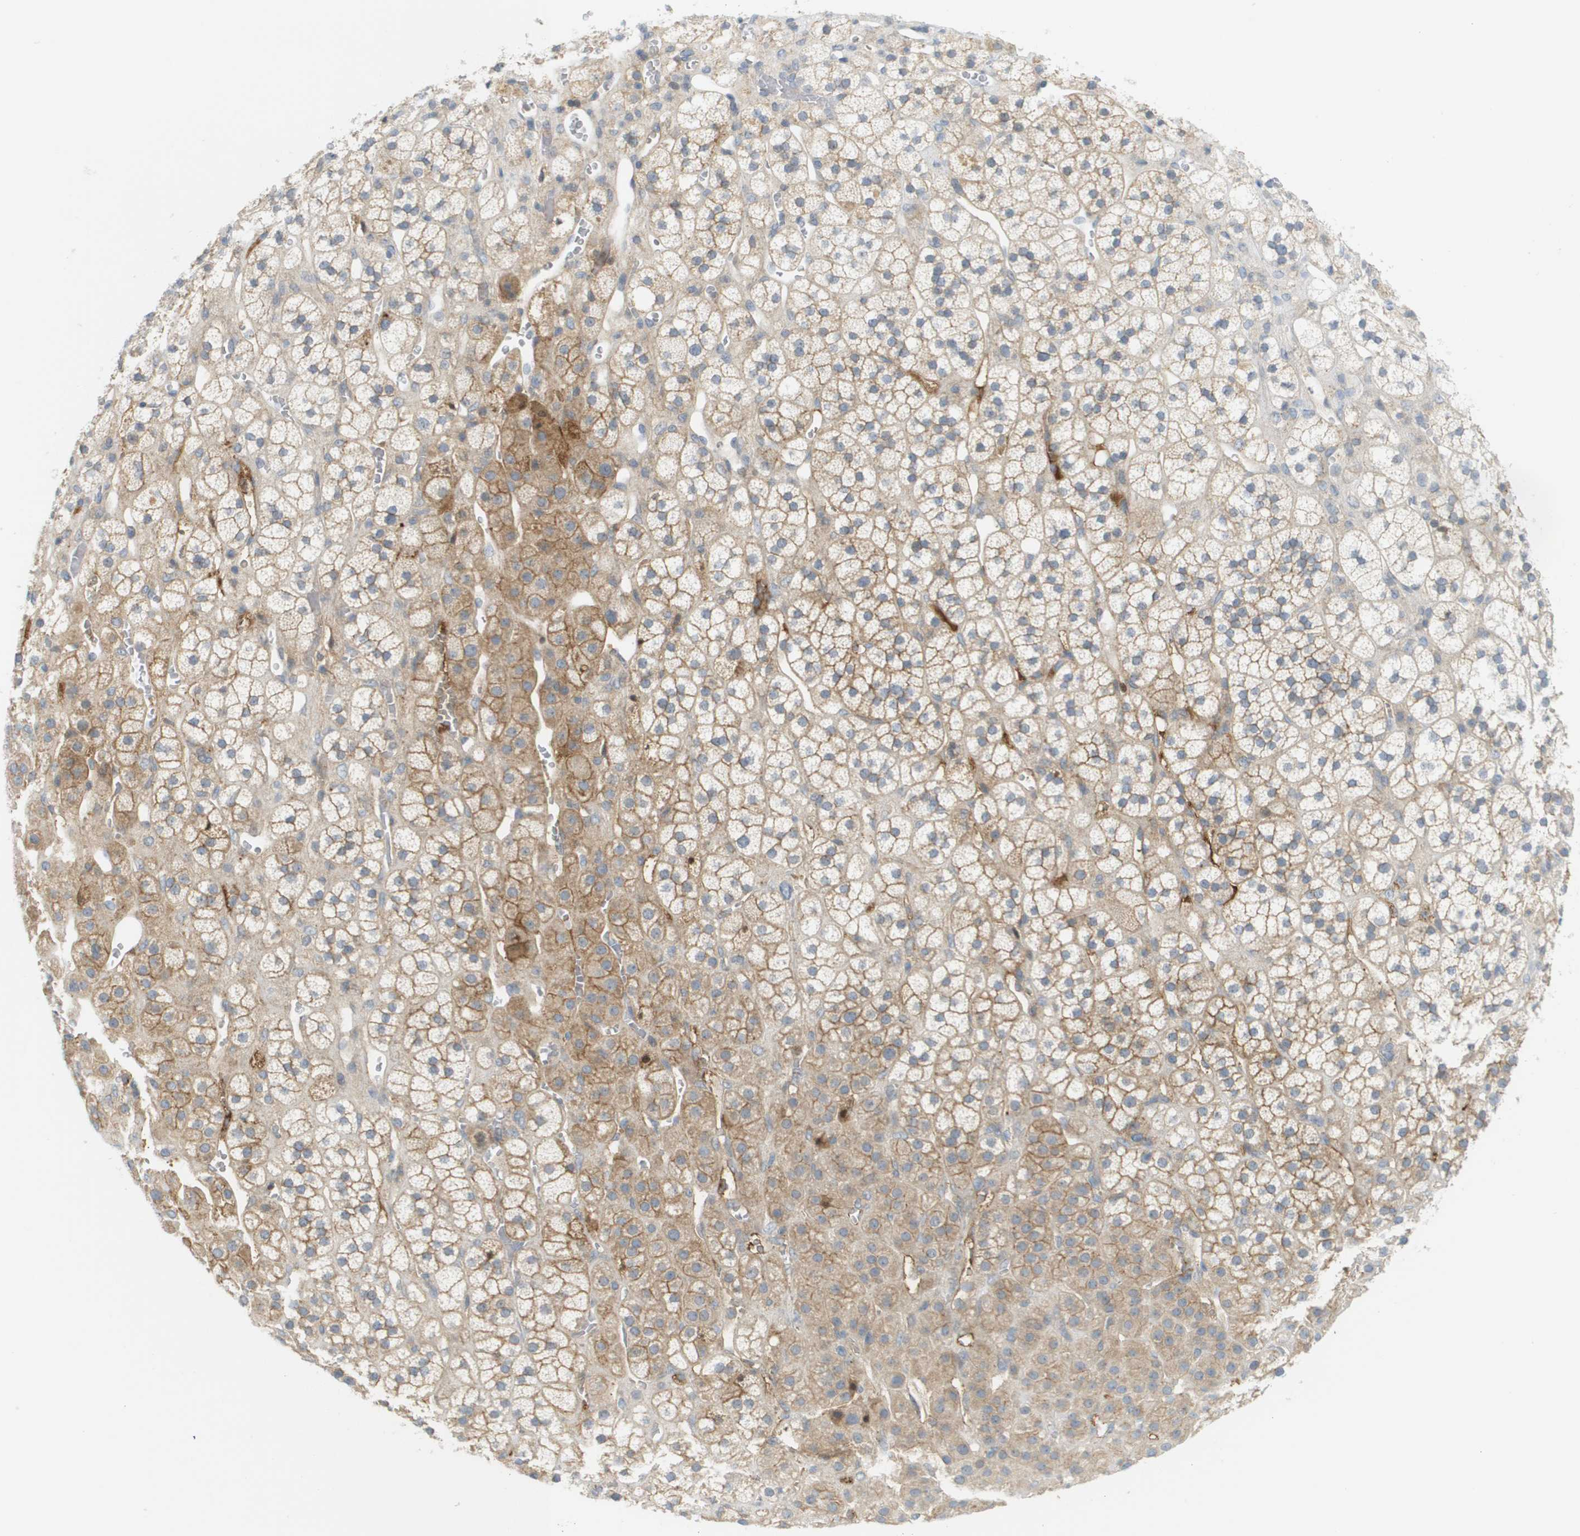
{"staining": {"intensity": "moderate", "quantity": ">75%", "location": "cytoplasmic/membranous"}, "tissue": "adrenal gland", "cell_type": "Glandular cells", "image_type": "normal", "snomed": [{"axis": "morphology", "description": "Normal tissue, NOS"}, {"axis": "topography", "description": "Adrenal gland"}], "caption": "Immunohistochemistry (IHC) micrograph of unremarkable adrenal gland: human adrenal gland stained using immunohistochemistry shows medium levels of moderate protein expression localized specifically in the cytoplasmic/membranous of glandular cells, appearing as a cytoplasmic/membranous brown color.", "gene": "PROC", "patient": {"sex": "male", "age": 56}}